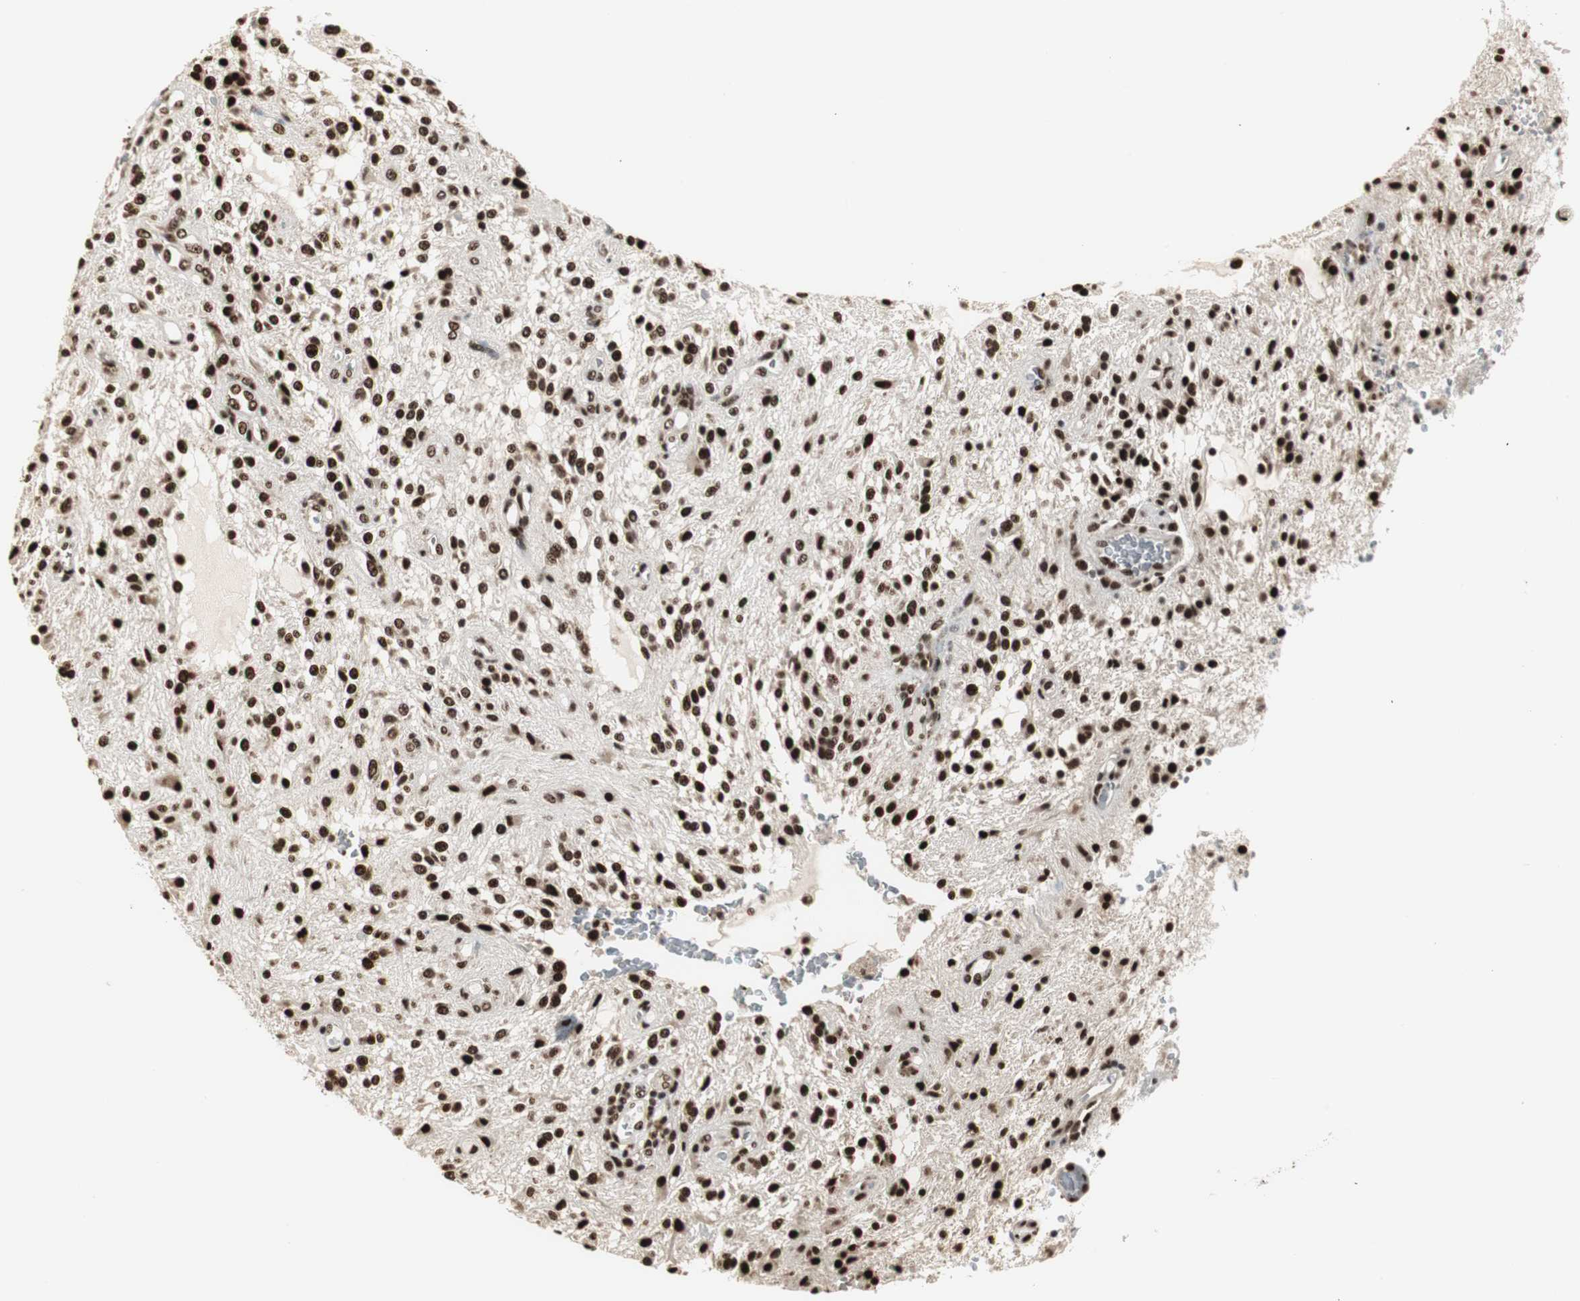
{"staining": {"intensity": "strong", "quantity": ">75%", "location": "nuclear"}, "tissue": "glioma", "cell_type": "Tumor cells", "image_type": "cancer", "snomed": [{"axis": "morphology", "description": "Glioma, malignant, NOS"}, {"axis": "topography", "description": "Cerebellum"}], "caption": "There is high levels of strong nuclear staining in tumor cells of glioma, as demonstrated by immunohistochemical staining (brown color).", "gene": "PARN", "patient": {"sex": "female", "age": 10}}